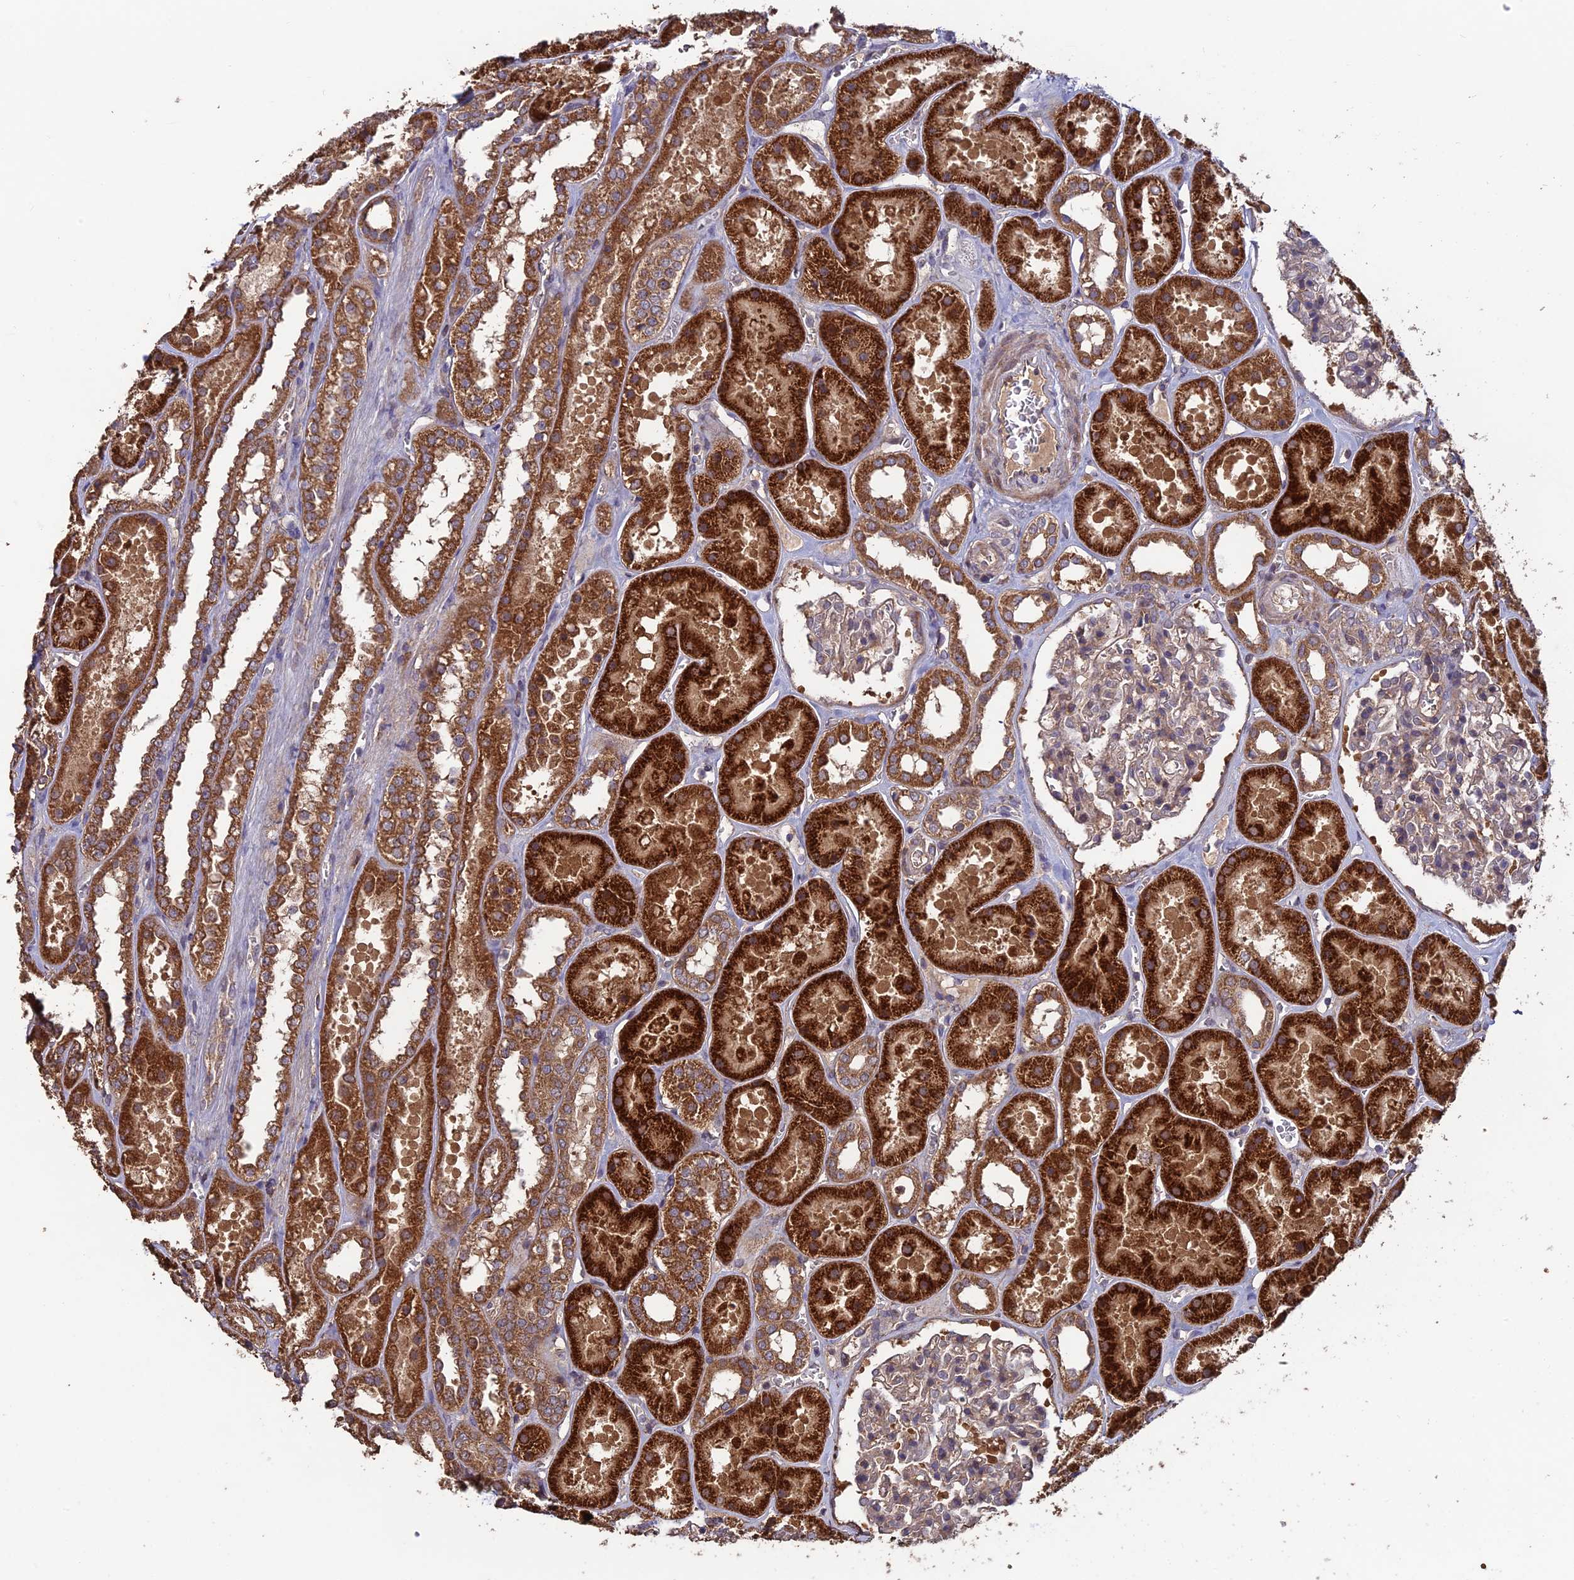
{"staining": {"intensity": "weak", "quantity": "<25%", "location": "cytoplasmic/membranous"}, "tissue": "kidney", "cell_type": "Cells in glomeruli", "image_type": "normal", "snomed": [{"axis": "morphology", "description": "Normal tissue, NOS"}, {"axis": "topography", "description": "Kidney"}], "caption": "Immunohistochemistry (IHC) of unremarkable kidney shows no expression in cells in glomeruli. (DAB (3,3'-diaminobenzidine) IHC with hematoxylin counter stain).", "gene": "SHISA5", "patient": {"sex": "female", "age": 41}}